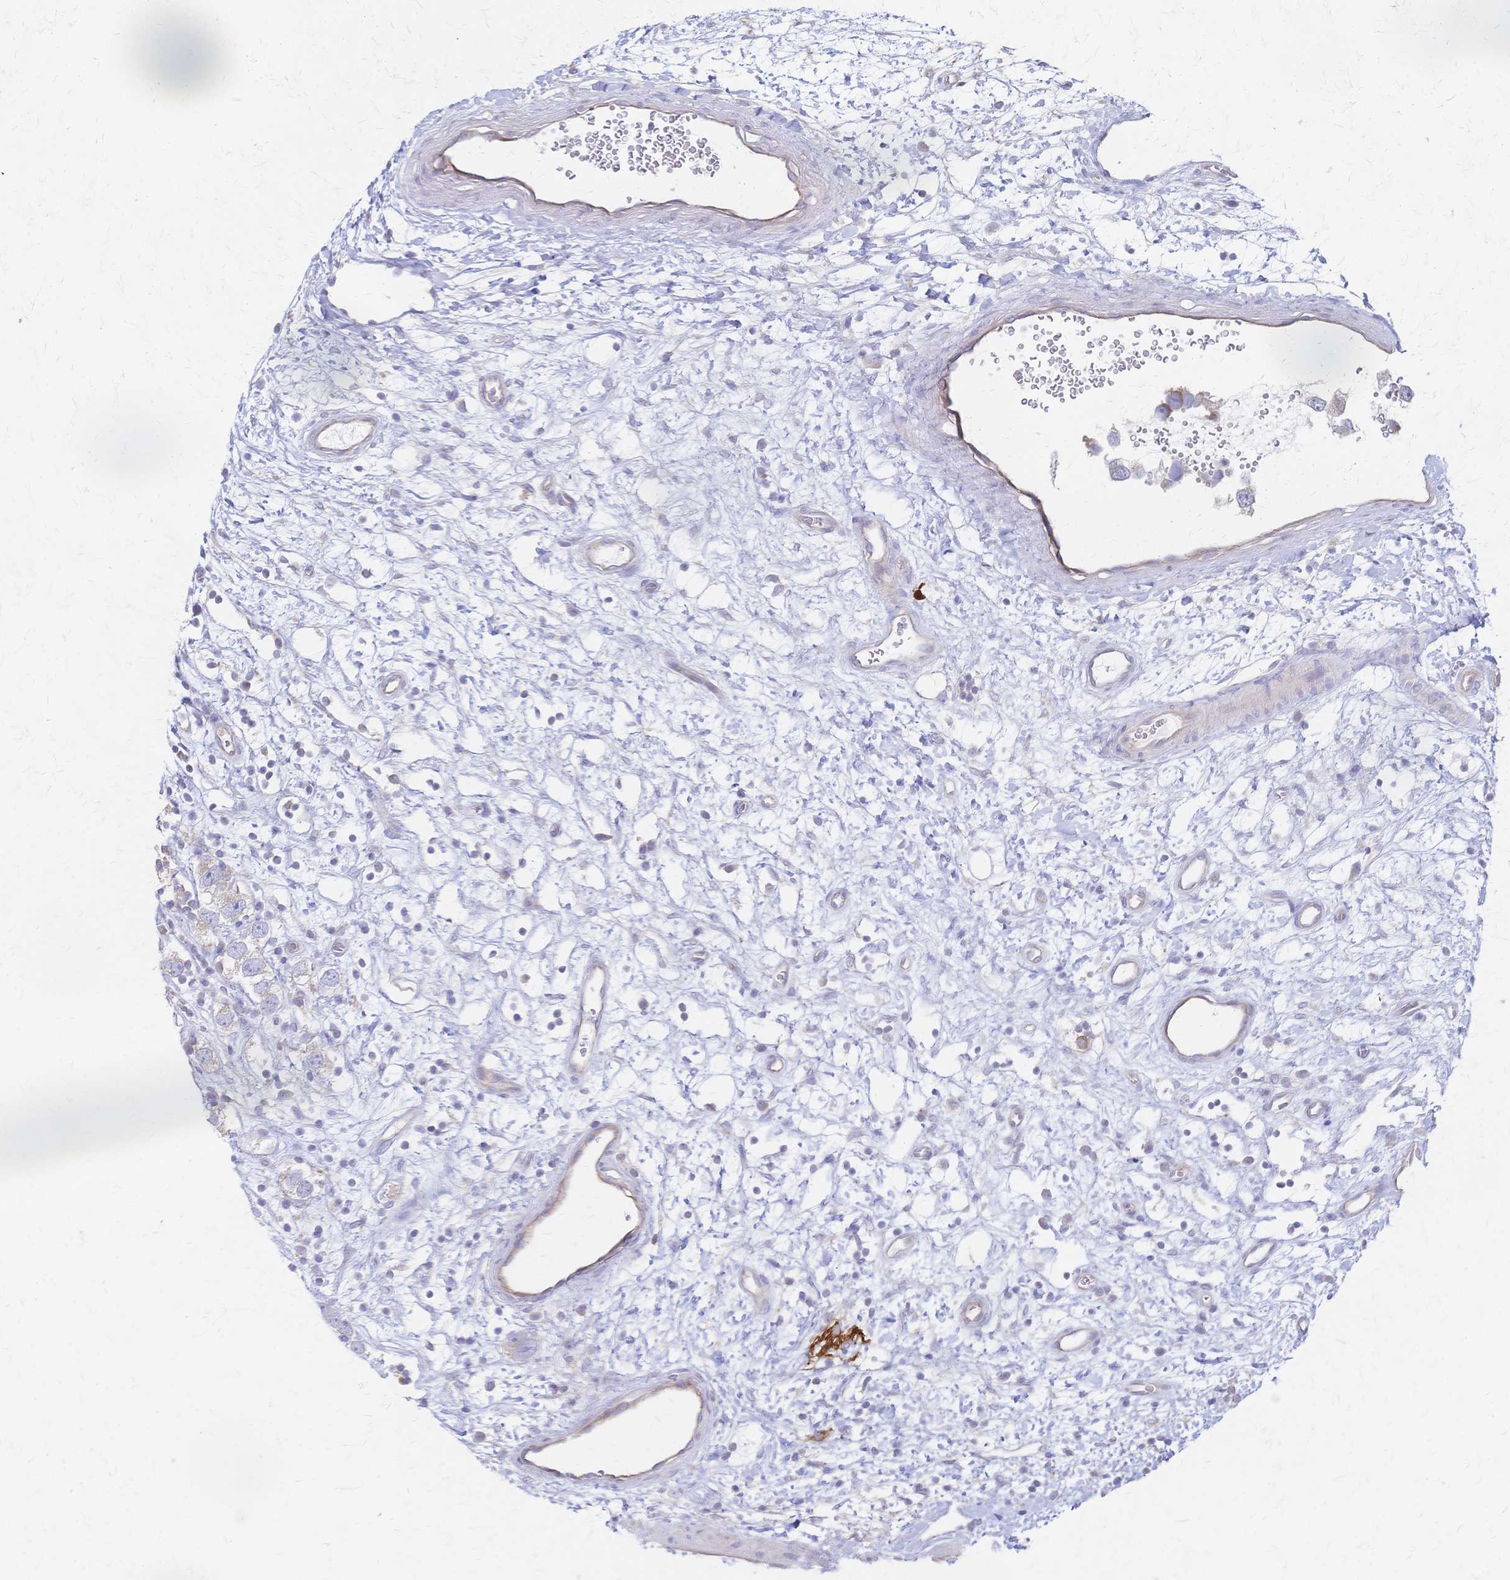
{"staining": {"intensity": "moderate", "quantity": "25%-75%", "location": "cytoplasmic/membranous"}, "tissue": "testis cancer", "cell_type": "Tumor cells", "image_type": "cancer", "snomed": [{"axis": "morphology", "description": "Seminoma, NOS"}, {"axis": "topography", "description": "Testis"}], "caption": "High-power microscopy captured an IHC histopathology image of testis cancer (seminoma), revealing moderate cytoplasmic/membranous staining in about 25%-75% of tumor cells.", "gene": "CYB5A", "patient": {"sex": "male", "age": 26}}